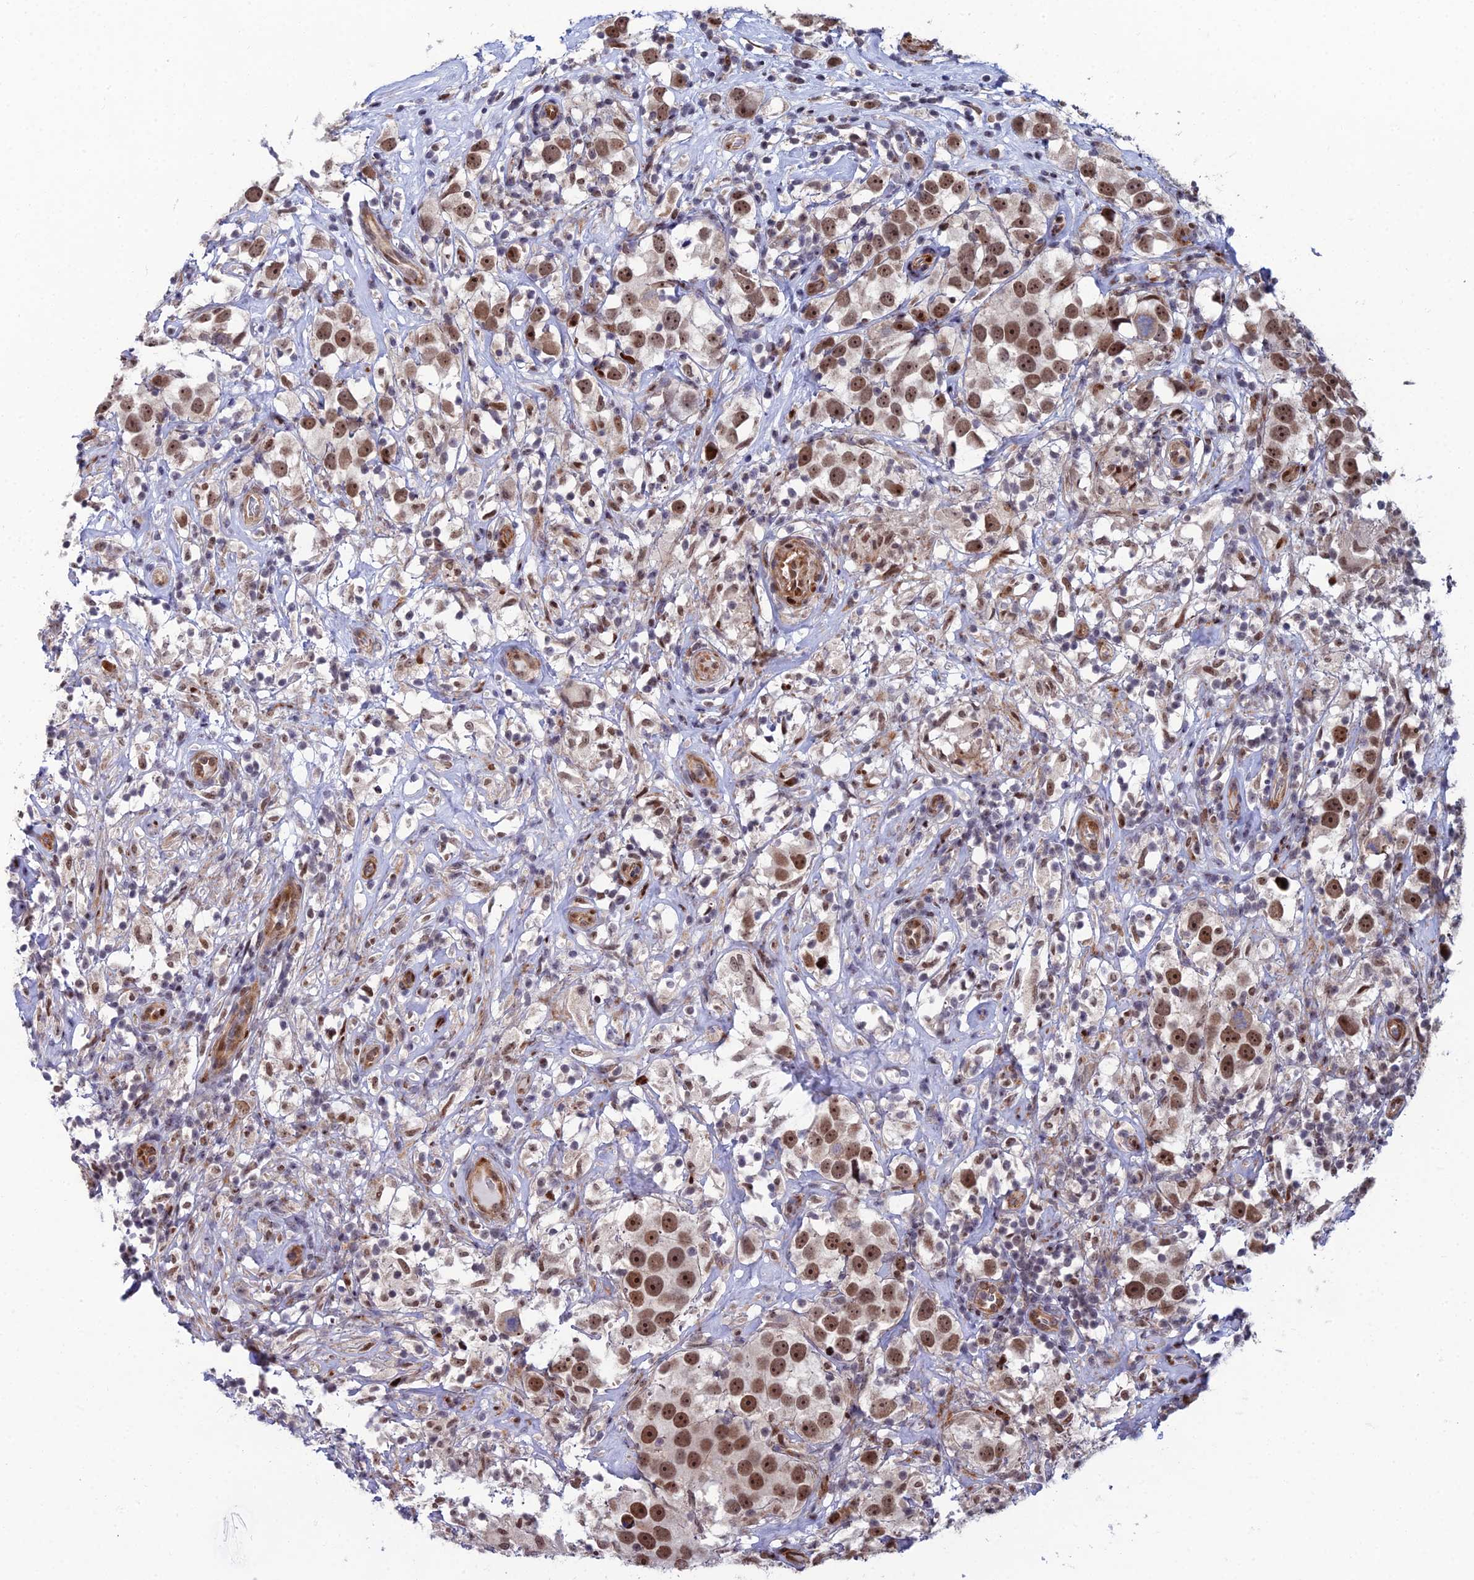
{"staining": {"intensity": "moderate", "quantity": ">75%", "location": "nuclear"}, "tissue": "testis cancer", "cell_type": "Tumor cells", "image_type": "cancer", "snomed": [{"axis": "morphology", "description": "Seminoma, NOS"}, {"axis": "topography", "description": "Testis"}], "caption": "The immunohistochemical stain highlights moderate nuclear positivity in tumor cells of testis seminoma tissue. Immunohistochemistry stains the protein in brown and the nuclei are stained blue.", "gene": "ZNF668", "patient": {"sex": "male", "age": 49}}